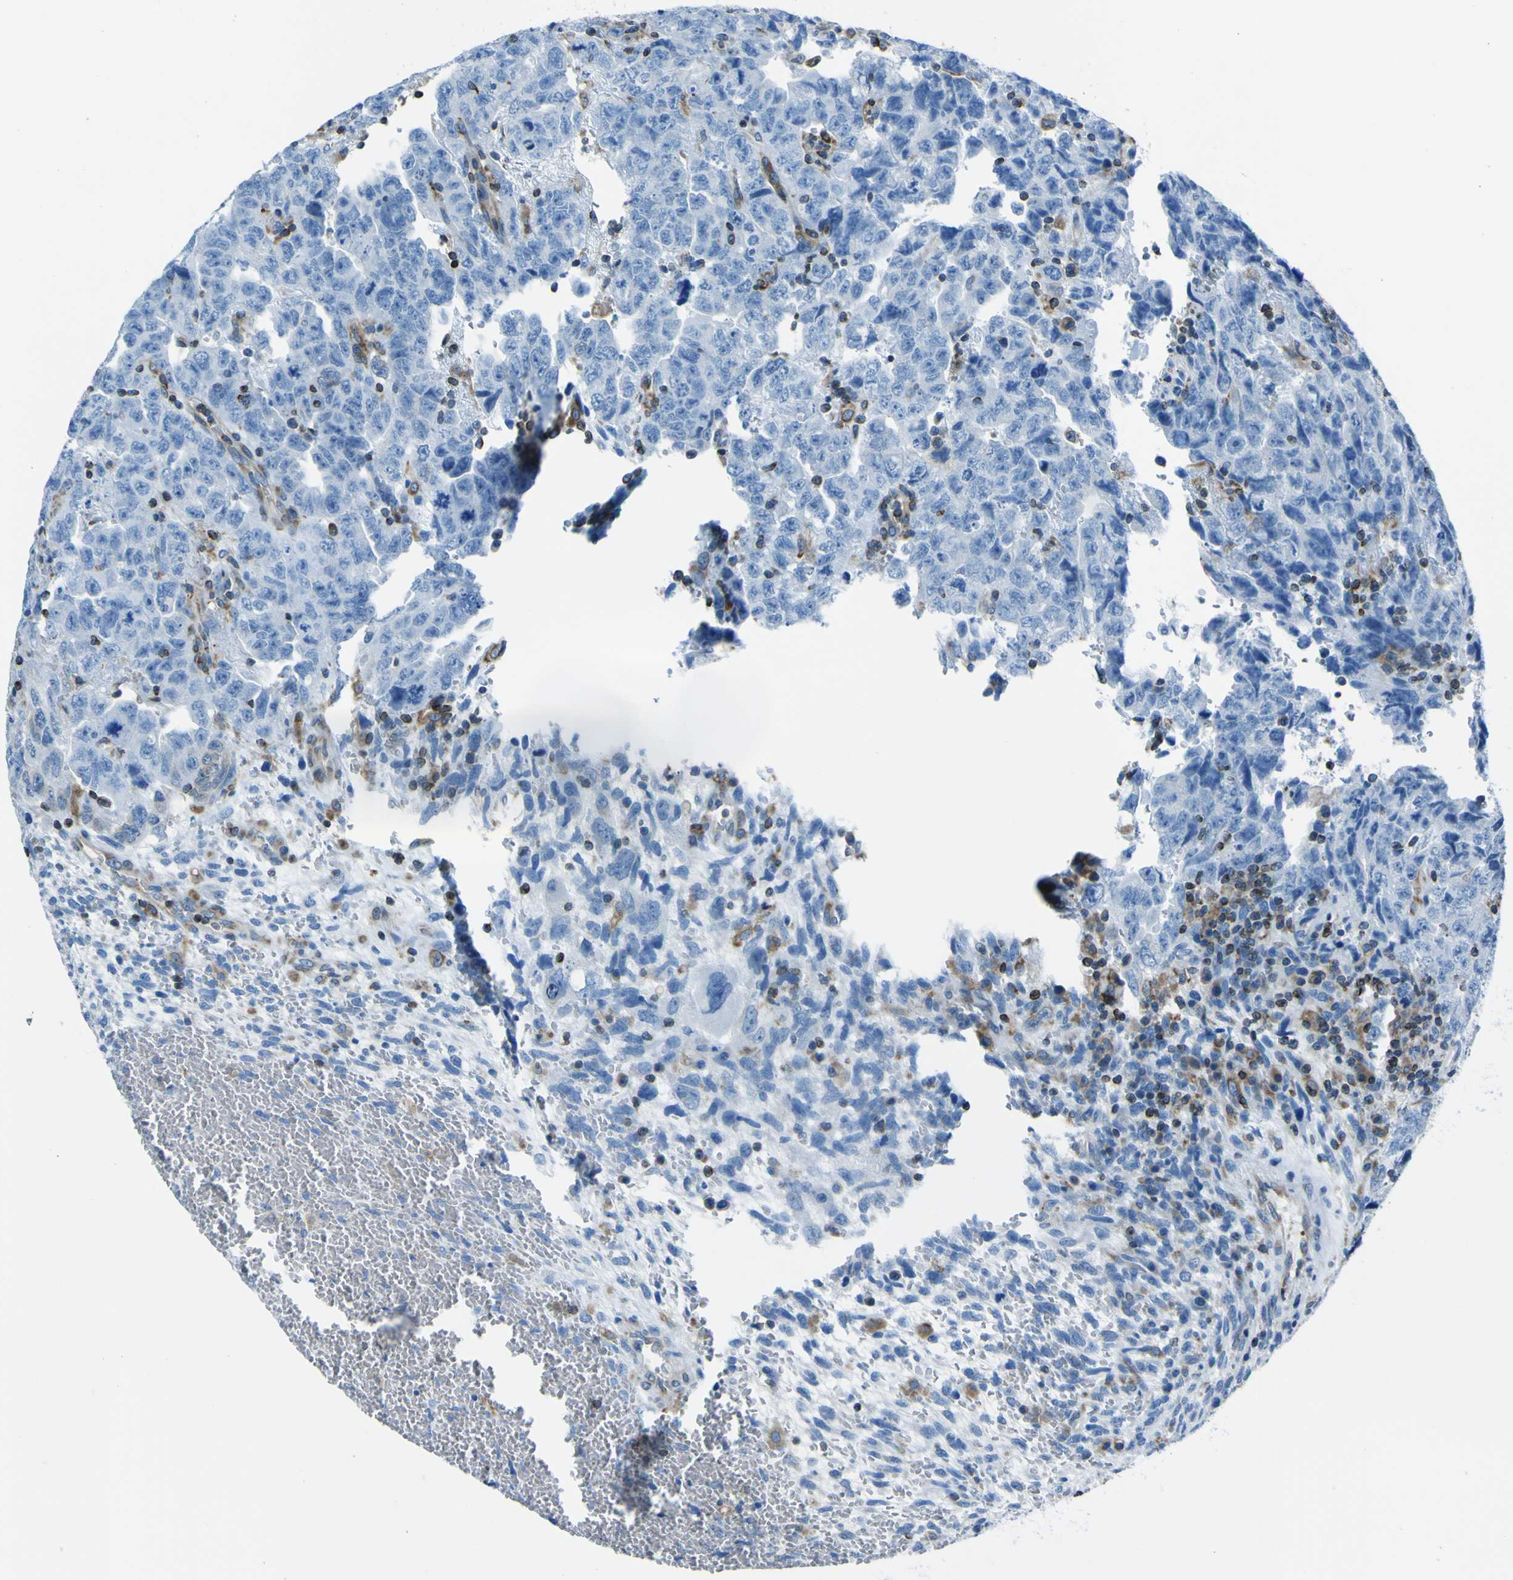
{"staining": {"intensity": "negative", "quantity": "none", "location": "none"}, "tissue": "testis cancer", "cell_type": "Tumor cells", "image_type": "cancer", "snomed": [{"axis": "morphology", "description": "Carcinoma, Embryonal, NOS"}, {"axis": "topography", "description": "Testis"}], "caption": "This image is of testis embryonal carcinoma stained with immunohistochemistry (IHC) to label a protein in brown with the nuclei are counter-stained blue. There is no expression in tumor cells.", "gene": "STIM1", "patient": {"sex": "male", "age": 28}}